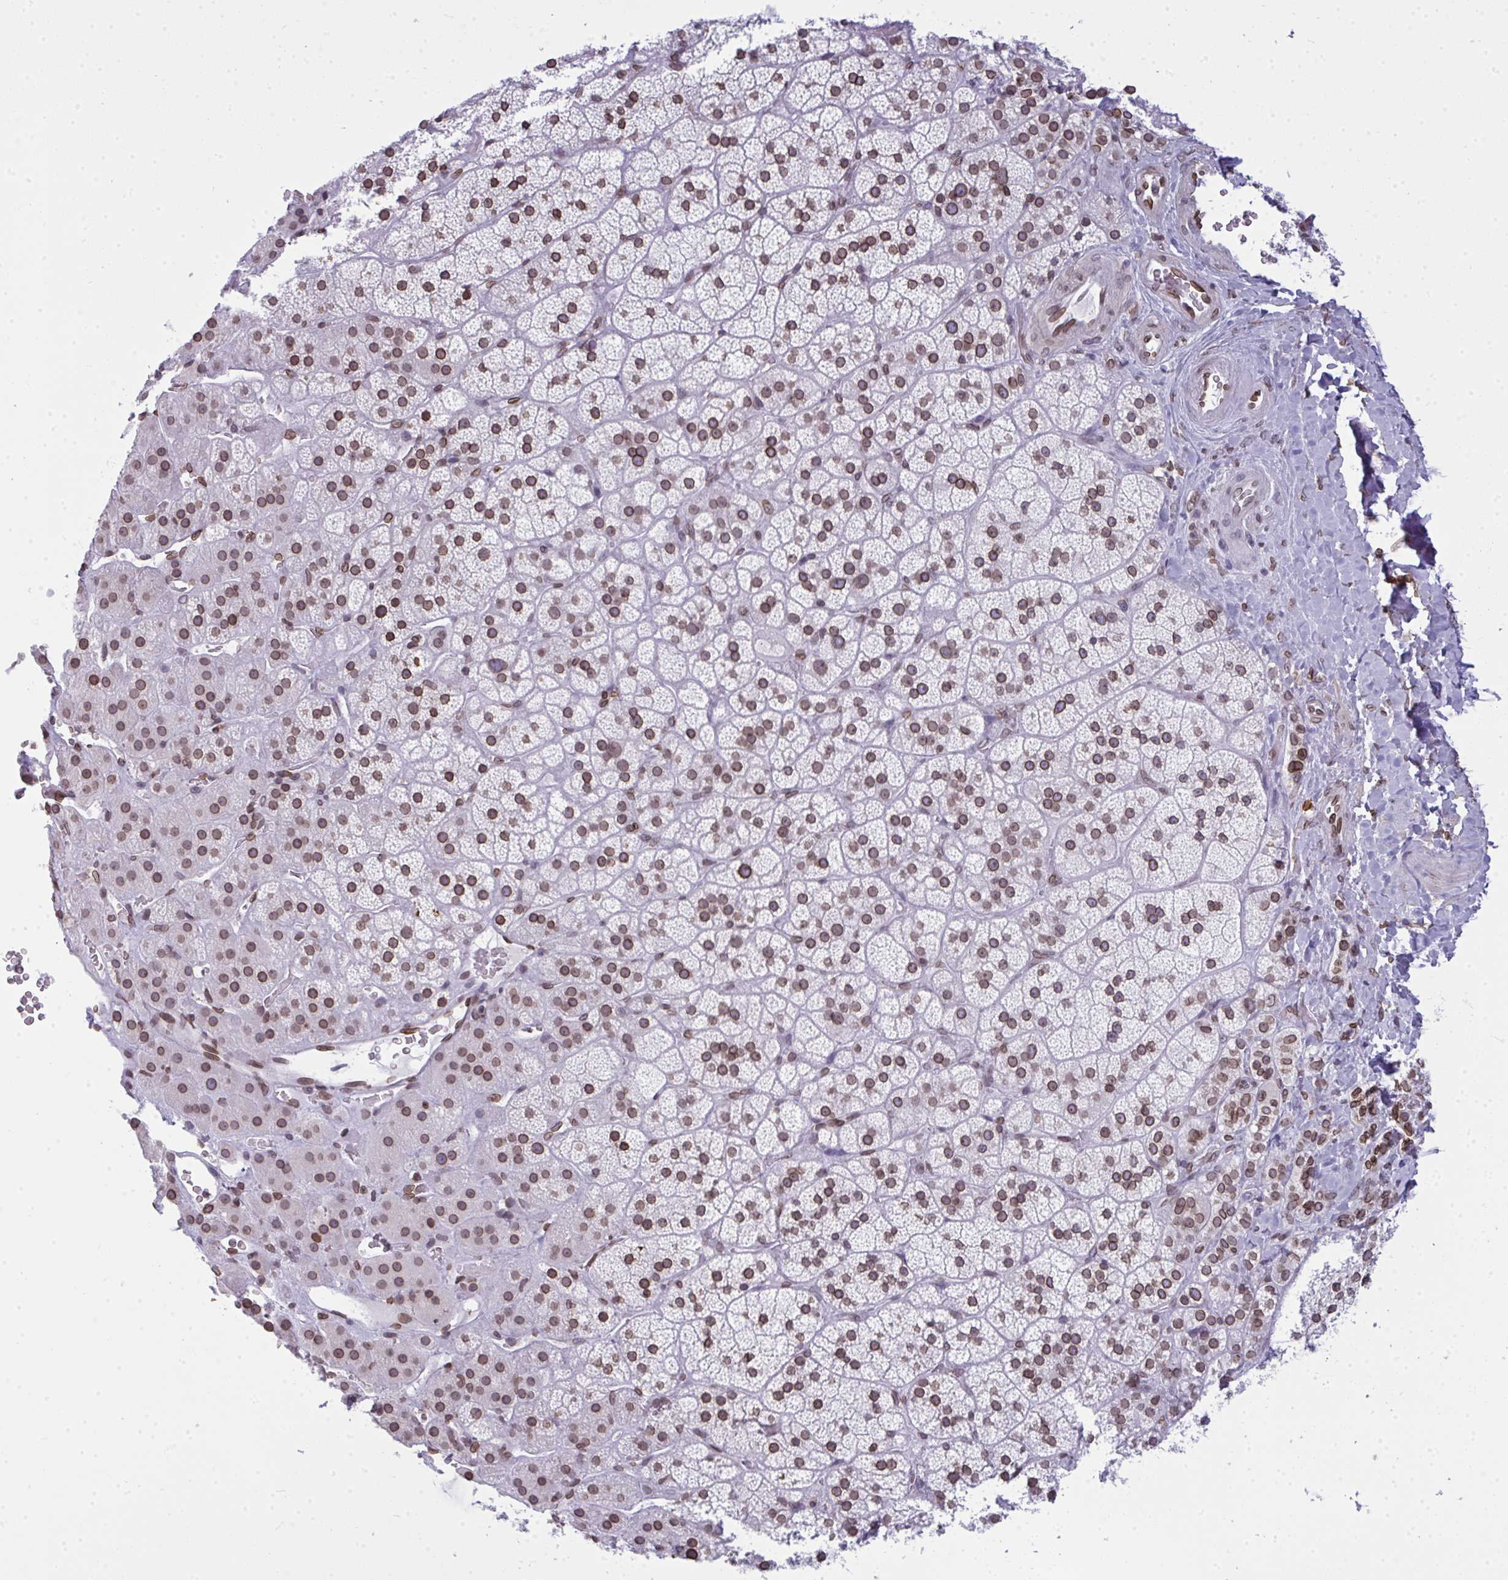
{"staining": {"intensity": "moderate", "quantity": ">75%", "location": "cytoplasmic/membranous,nuclear"}, "tissue": "adrenal gland", "cell_type": "Glandular cells", "image_type": "normal", "snomed": [{"axis": "morphology", "description": "Normal tissue, NOS"}, {"axis": "topography", "description": "Adrenal gland"}], "caption": "Glandular cells show moderate cytoplasmic/membranous,nuclear positivity in about >75% of cells in normal adrenal gland. (Brightfield microscopy of DAB IHC at high magnification).", "gene": "LMNB2", "patient": {"sex": "male", "age": 57}}